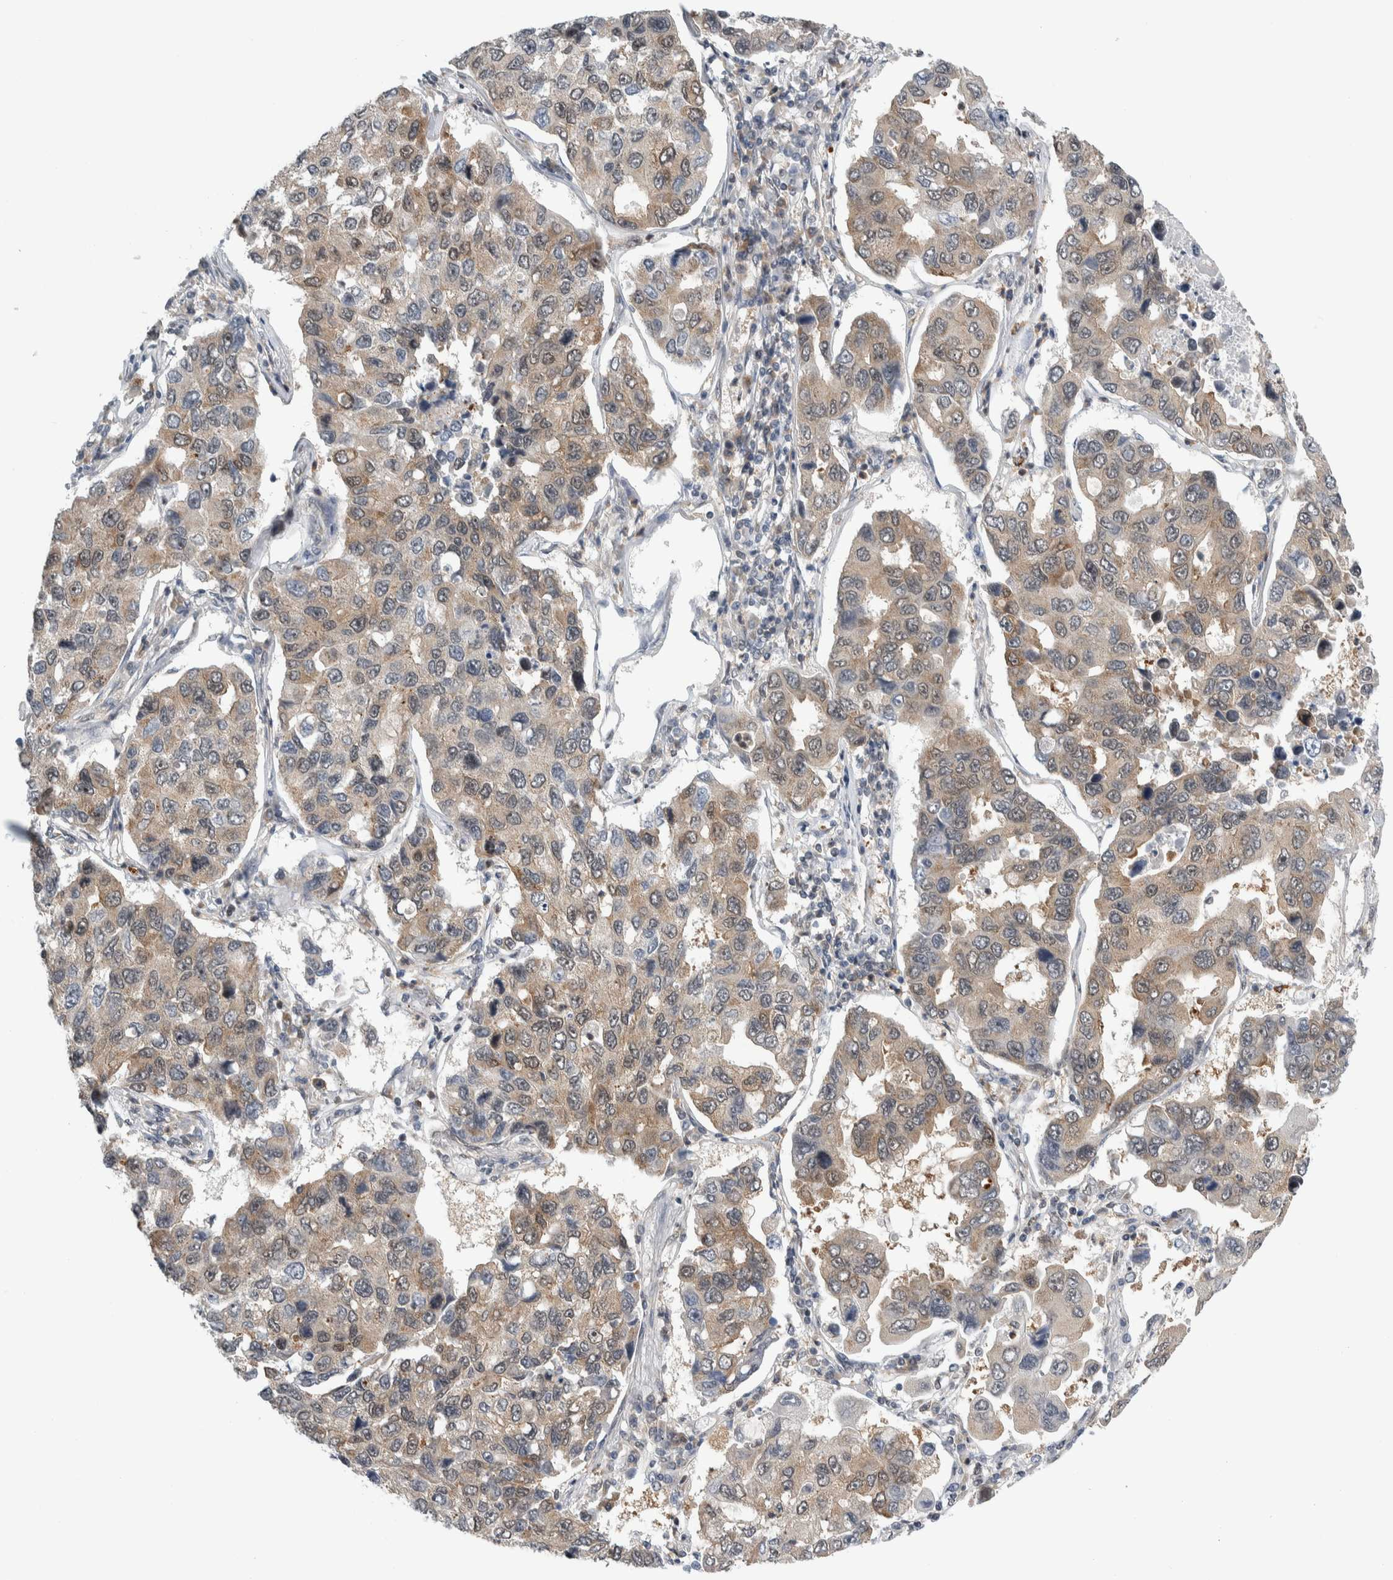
{"staining": {"intensity": "weak", "quantity": ">75%", "location": "cytoplasmic/membranous"}, "tissue": "lung cancer", "cell_type": "Tumor cells", "image_type": "cancer", "snomed": [{"axis": "morphology", "description": "Adenocarcinoma, NOS"}, {"axis": "topography", "description": "Lung"}], "caption": "High-magnification brightfield microscopy of adenocarcinoma (lung) stained with DAB (3,3'-diaminobenzidine) (brown) and counterstained with hematoxylin (blue). tumor cells exhibit weak cytoplasmic/membranous staining is identified in about>75% of cells. The staining was performed using DAB (3,3'-diaminobenzidine) to visualize the protein expression in brown, while the nuclei were stained in blue with hematoxylin (Magnification: 20x).", "gene": "CCDC43", "patient": {"sex": "male", "age": 64}}